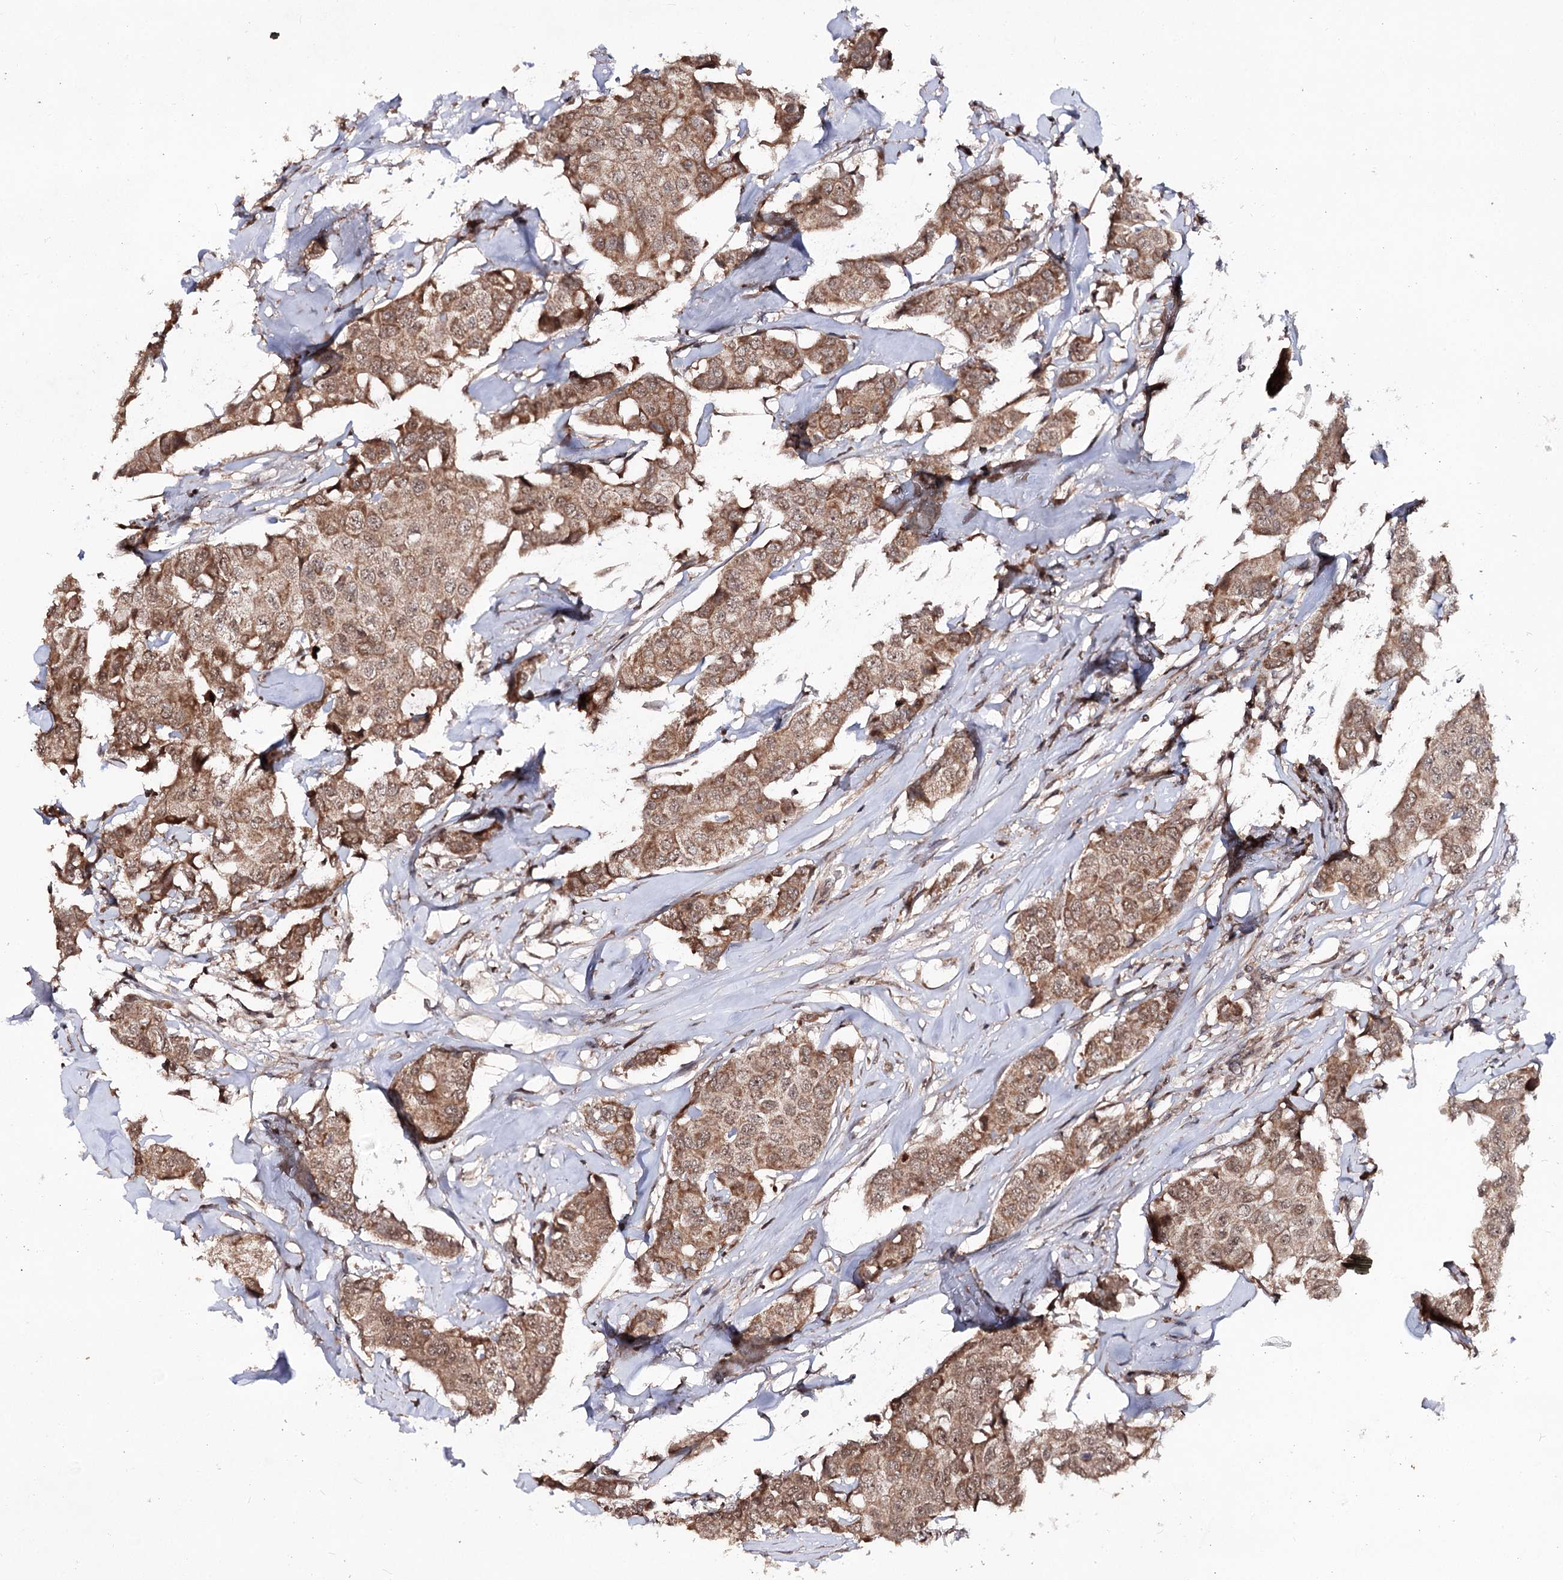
{"staining": {"intensity": "moderate", "quantity": ">75%", "location": "cytoplasmic/membranous"}, "tissue": "breast cancer", "cell_type": "Tumor cells", "image_type": "cancer", "snomed": [{"axis": "morphology", "description": "Duct carcinoma"}, {"axis": "topography", "description": "Breast"}], "caption": "Immunohistochemical staining of breast cancer (infiltrating ductal carcinoma) demonstrates medium levels of moderate cytoplasmic/membranous protein positivity in approximately >75% of tumor cells. (DAB (3,3'-diaminobenzidine) IHC with brightfield microscopy, high magnification).", "gene": "FAM53B", "patient": {"sex": "female", "age": 80}}